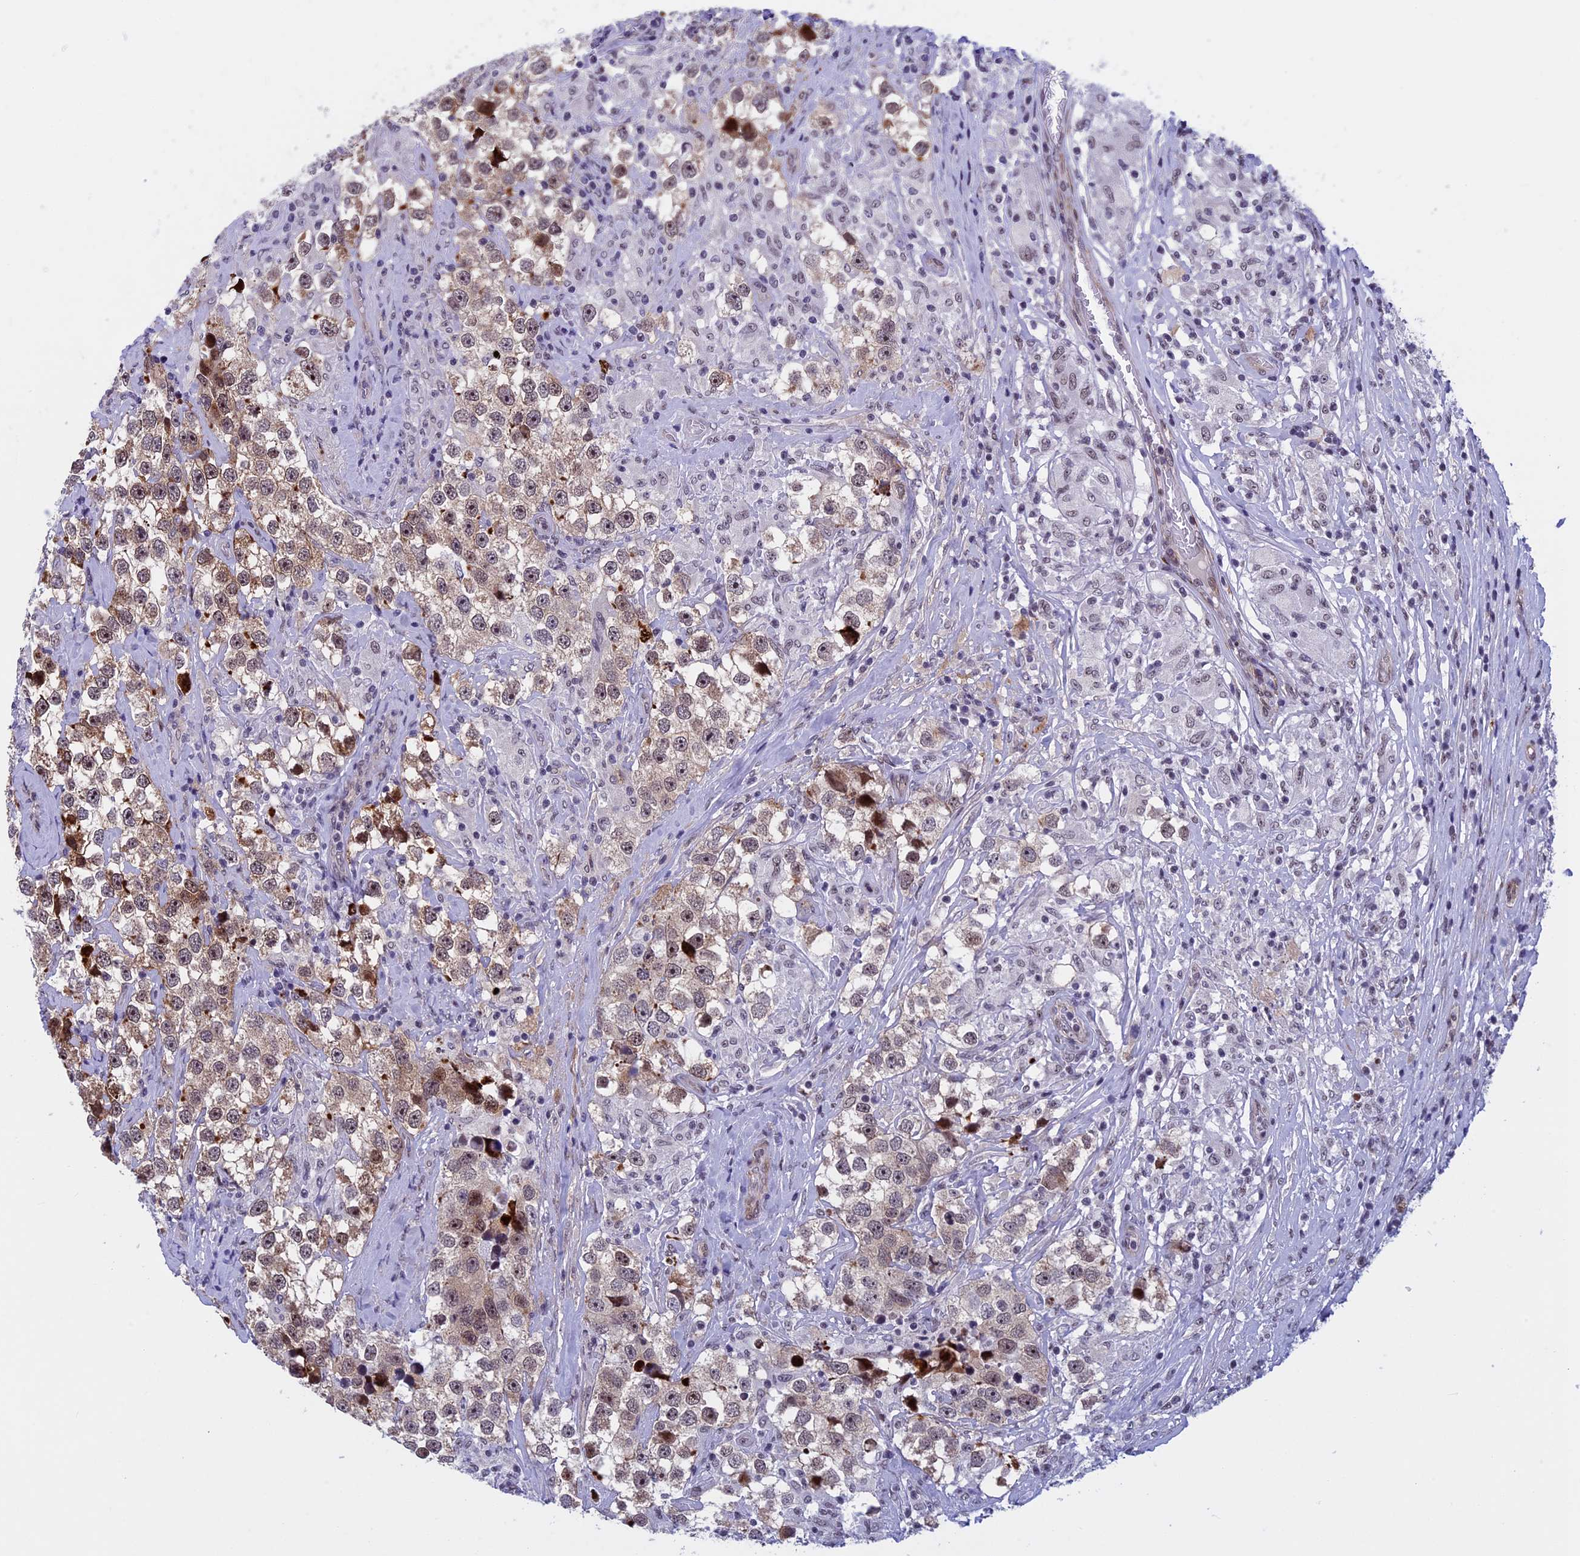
{"staining": {"intensity": "moderate", "quantity": ">75%", "location": "cytoplasmic/membranous,nuclear"}, "tissue": "testis cancer", "cell_type": "Tumor cells", "image_type": "cancer", "snomed": [{"axis": "morphology", "description": "Seminoma, NOS"}, {"axis": "topography", "description": "Testis"}], "caption": "Immunohistochemistry of human testis seminoma reveals medium levels of moderate cytoplasmic/membranous and nuclear positivity in approximately >75% of tumor cells. (DAB IHC with brightfield microscopy, high magnification).", "gene": "NIPBL", "patient": {"sex": "male", "age": 46}}